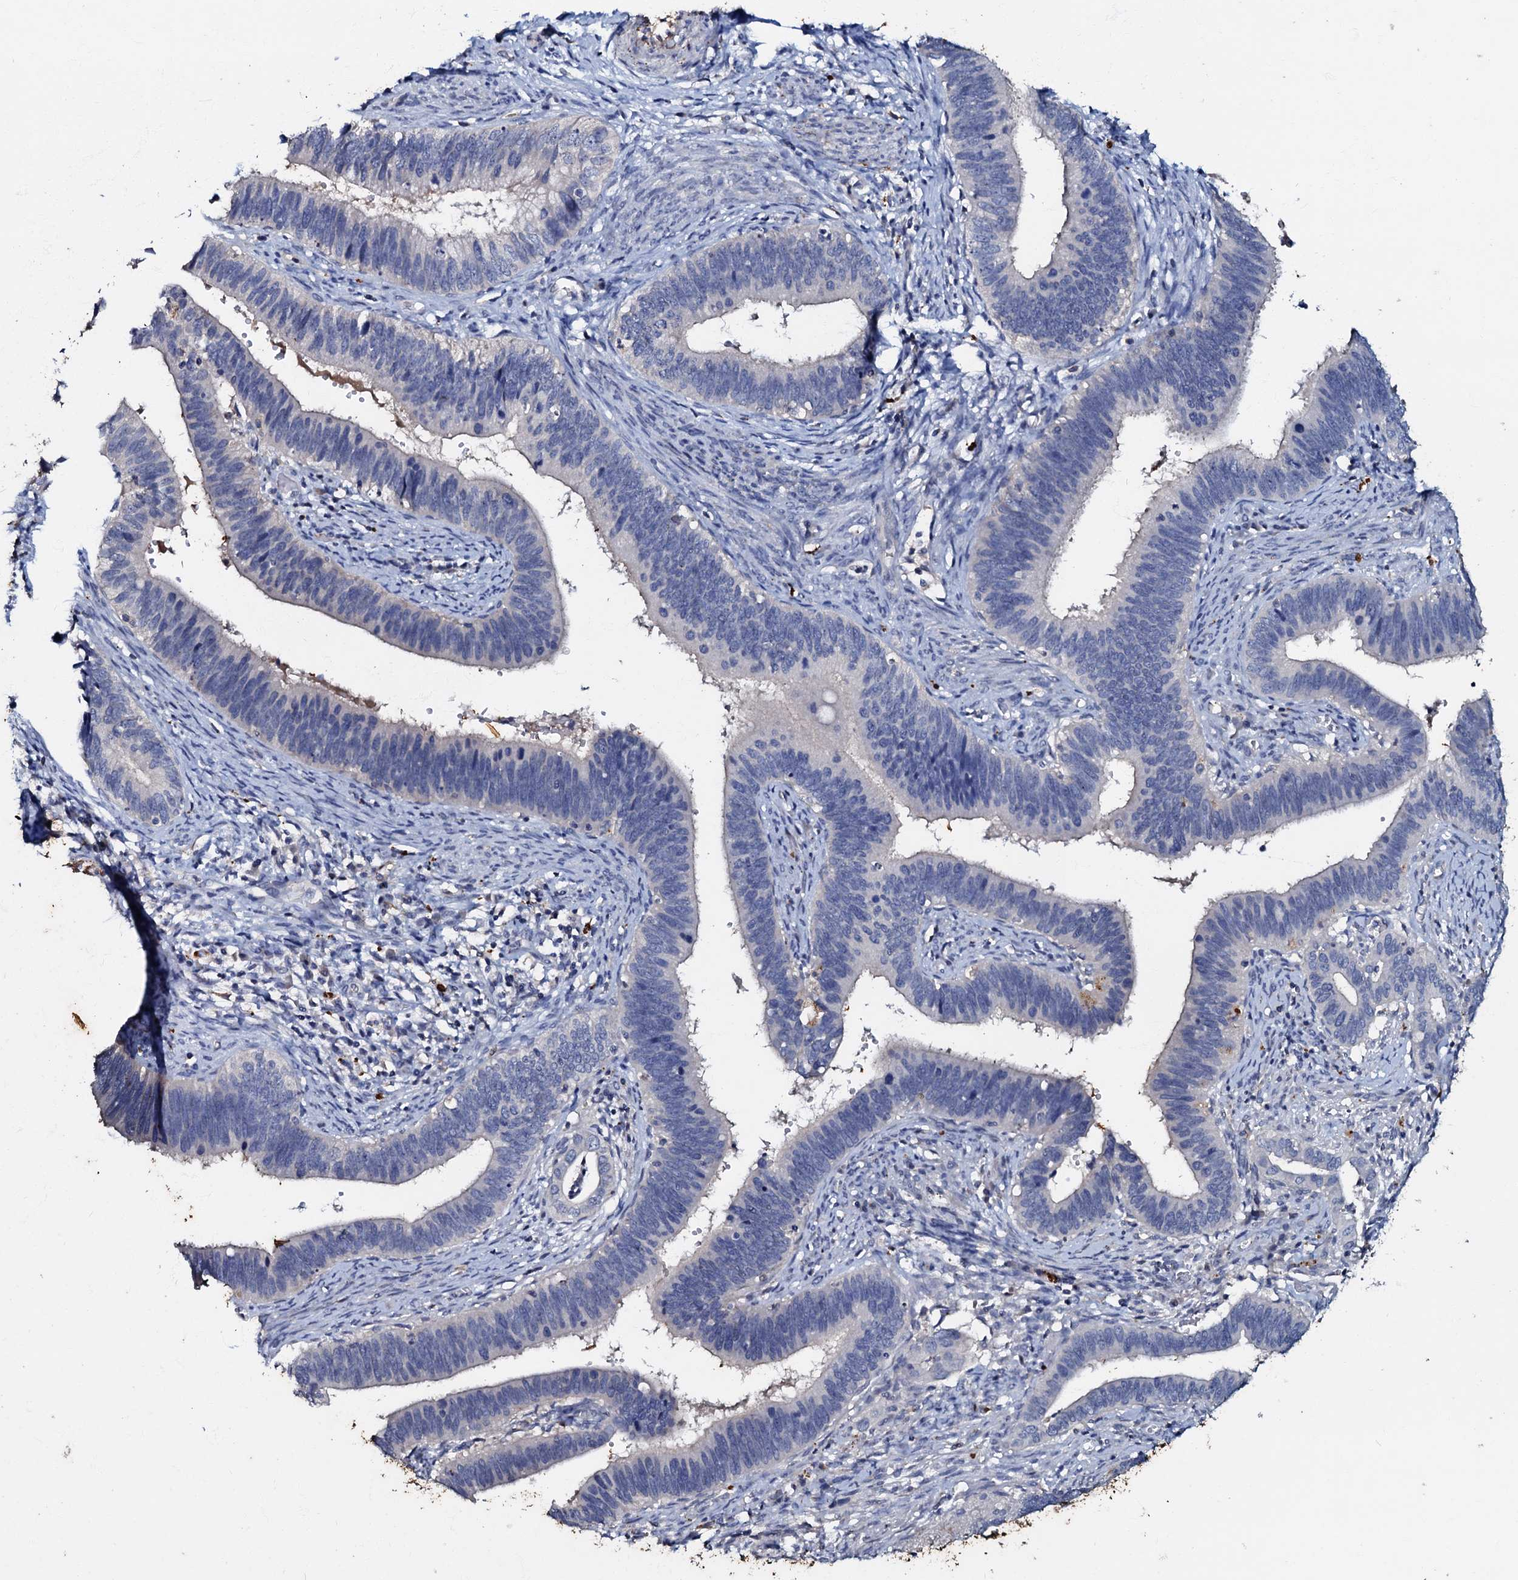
{"staining": {"intensity": "negative", "quantity": "none", "location": "none"}, "tissue": "cervical cancer", "cell_type": "Tumor cells", "image_type": "cancer", "snomed": [{"axis": "morphology", "description": "Adenocarcinoma, NOS"}, {"axis": "topography", "description": "Cervix"}], "caption": "Immunohistochemistry photomicrograph of neoplastic tissue: cervical cancer (adenocarcinoma) stained with DAB (3,3'-diaminobenzidine) reveals no significant protein staining in tumor cells.", "gene": "MANSC4", "patient": {"sex": "female", "age": 42}}